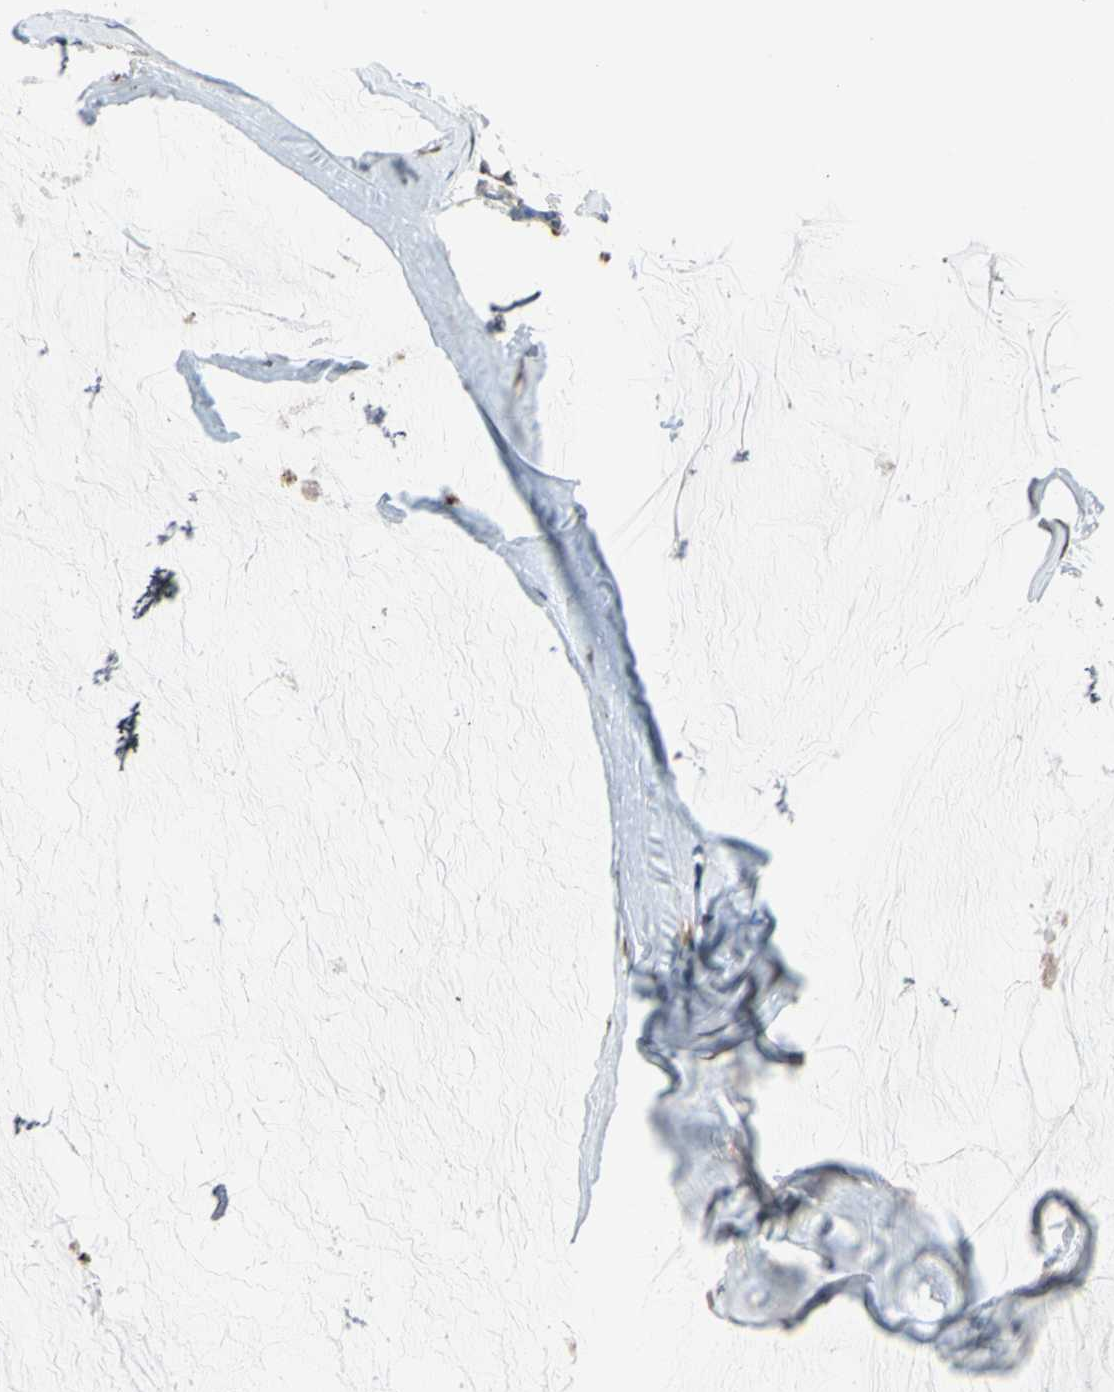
{"staining": {"intensity": "moderate", "quantity": ">75%", "location": "cytoplasmic/membranous"}, "tissue": "ovarian cancer", "cell_type": "Tumor cells", "image_type": "cancer", "snomed": [{"axis": "morphology", "description": "Cystadenocarcinoma, mucinous, NOS"}, {"axis": "topography", "description": "Ovary"}], "caption": "This micrograph displays ovarian cancer (mucinous cystadenocarcinoma) stained with IHC to label a protein in brown. The cytoplasmic/membranous of tumor cells show moderate positivity for the protein. Nuclei are counter-stained blue.", "gene": "TMED7", "patient": {"sex": "female", "age": 39}}